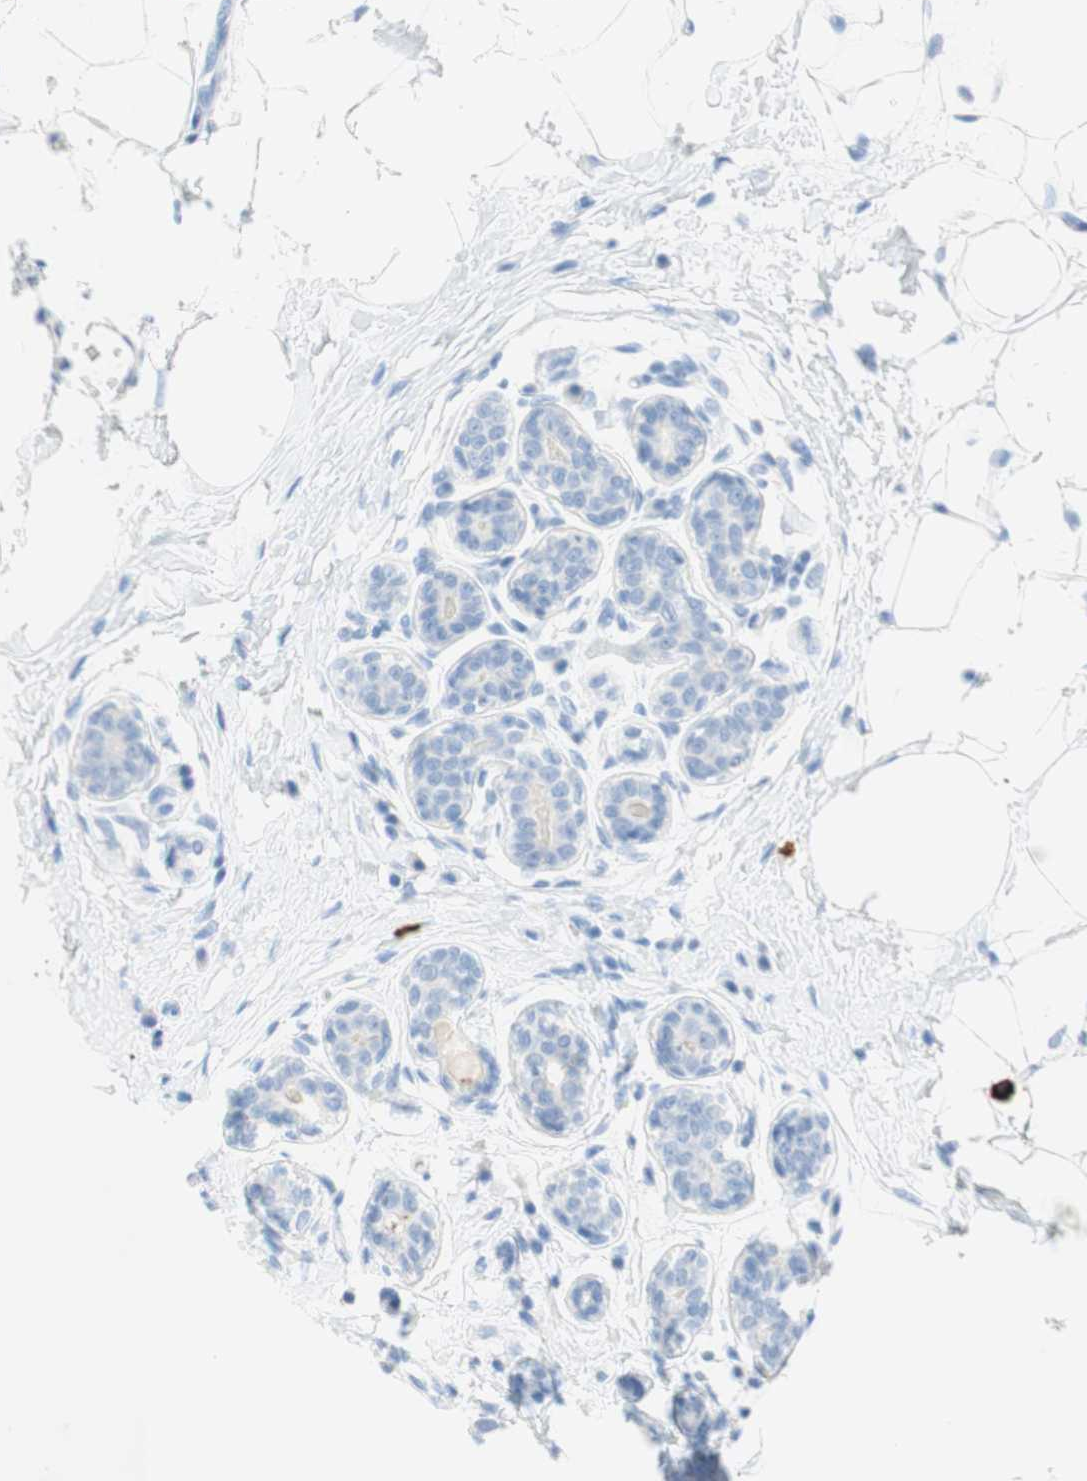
{"staining": {"intensity": "negative", "quantity": "none", "location": "none"}, "tissue": "breast cancer", "cell_type": "Tumor cells", "image_type": "cancer", "snomed": [{"axis": "morphology", "description": "Normal tissue, NOS"}, {"axis": "morphology", "description": "Duct carcinoma"}, {"axis": "topography", "description": "Breast"}], "caption": "Tumor cells are negative for brown protein staining in breast intraductal carcinoma. Brightfield microscopy of immunohistochemistry stained with DAB (brown) and hematoxylin (blue), captured at high magnification.", "gene": "CEACAM1", "patient": {"sex": "female", "age": 39}}